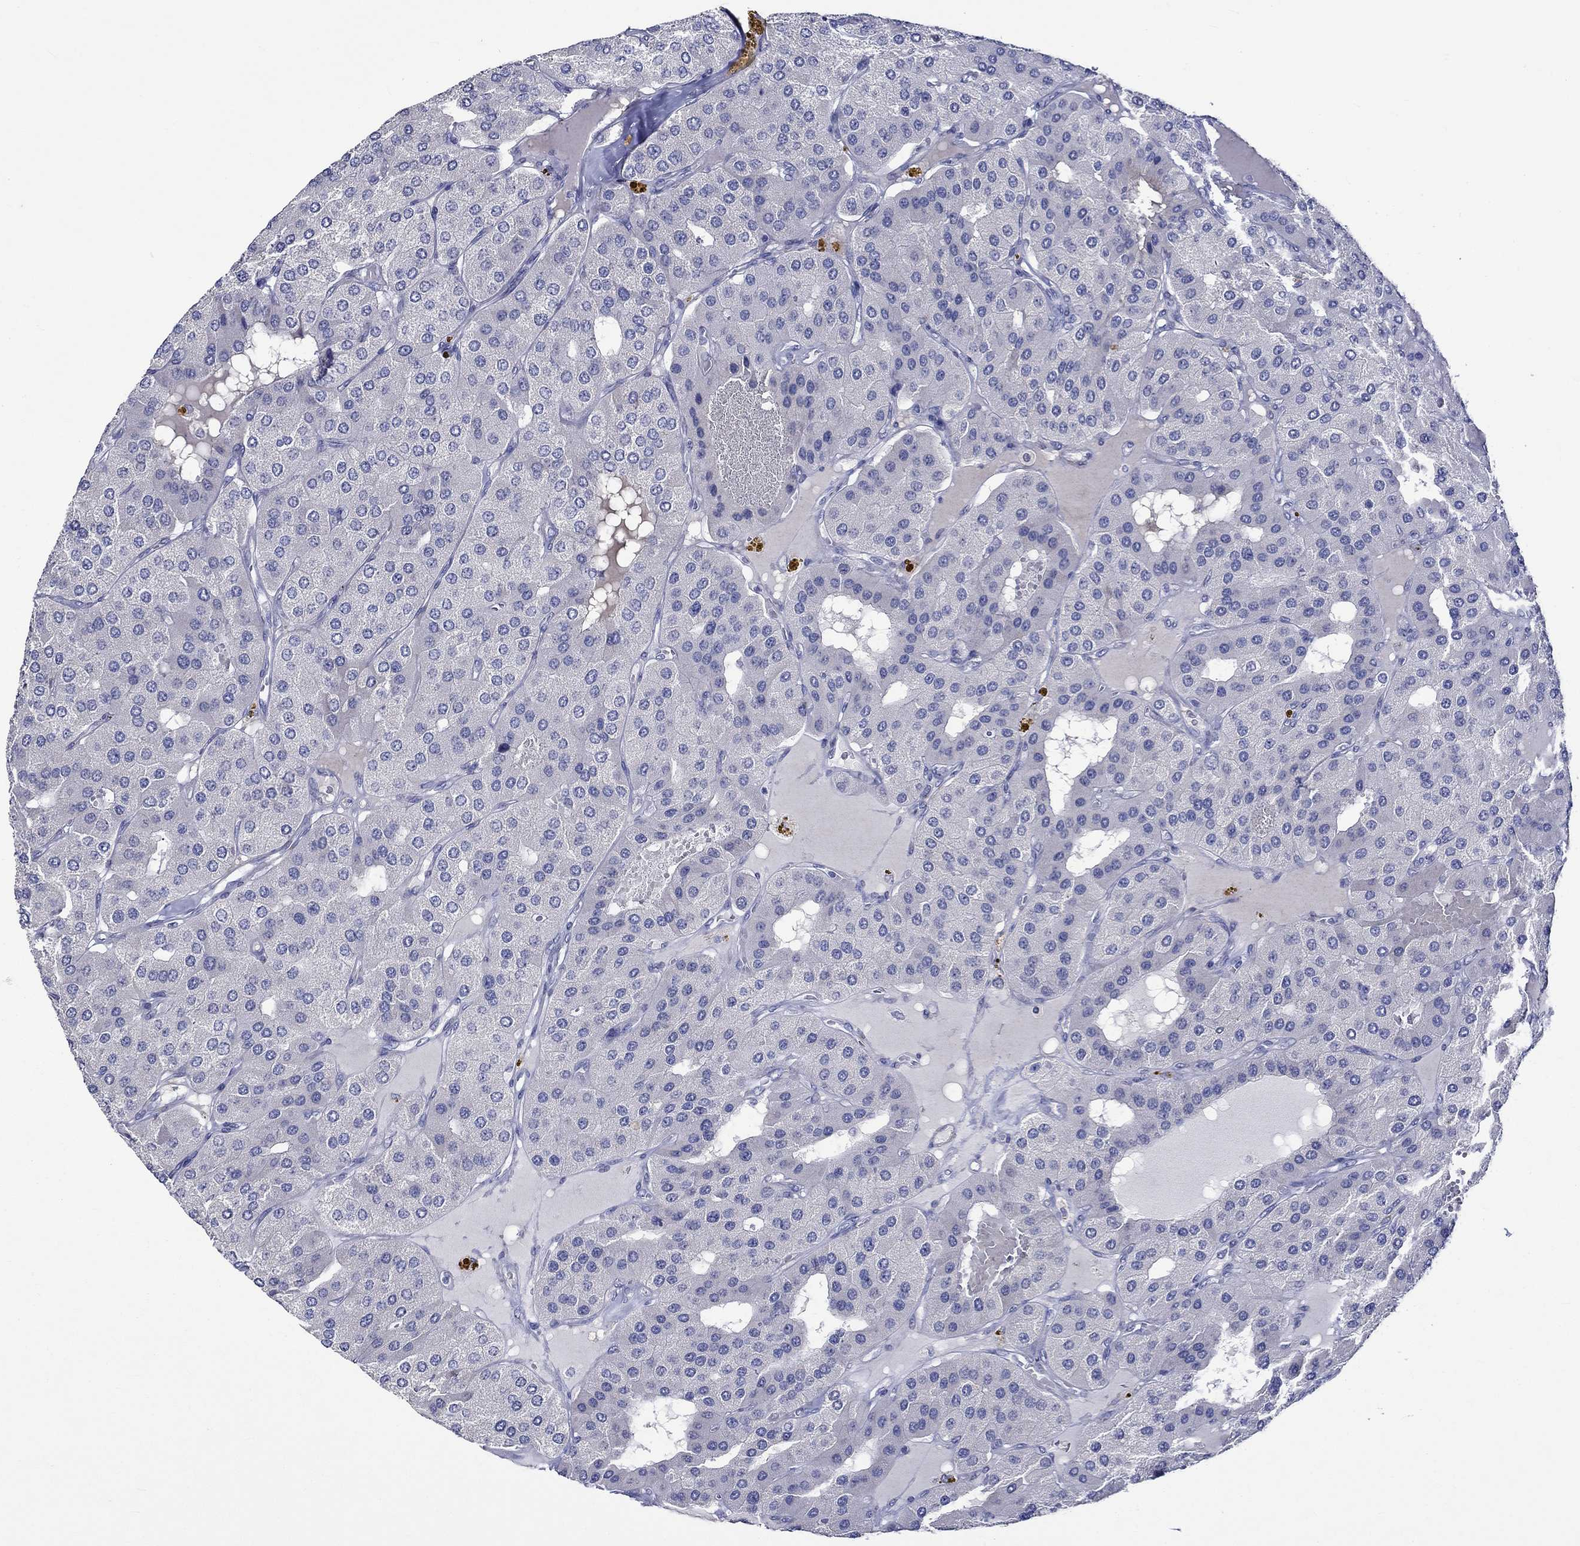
{"staining": {"intensity": "negative", "quantity": "none", "location": "none"}, "tissue": "parathyroid gland", "cell_type": "Glandular cells", "image_type": "normal", "snomed": [{"axis": "morphology", "description": "Normal tissue, NOS"}, {"axis": "morphology", "description": "Adenoma, NOS"}, {"axis": "topography", "description": "Parathyroid gland"}], "caption": "An image of human parathyroid gland is negative for staining in glandular cells. (Brightfield microscopy of DAB (3,3'-diaminobenzidine) immunohistochemistry at high magnification).", "gene": "CRYAB", "patient": {"sex": "female", "age": 86}}